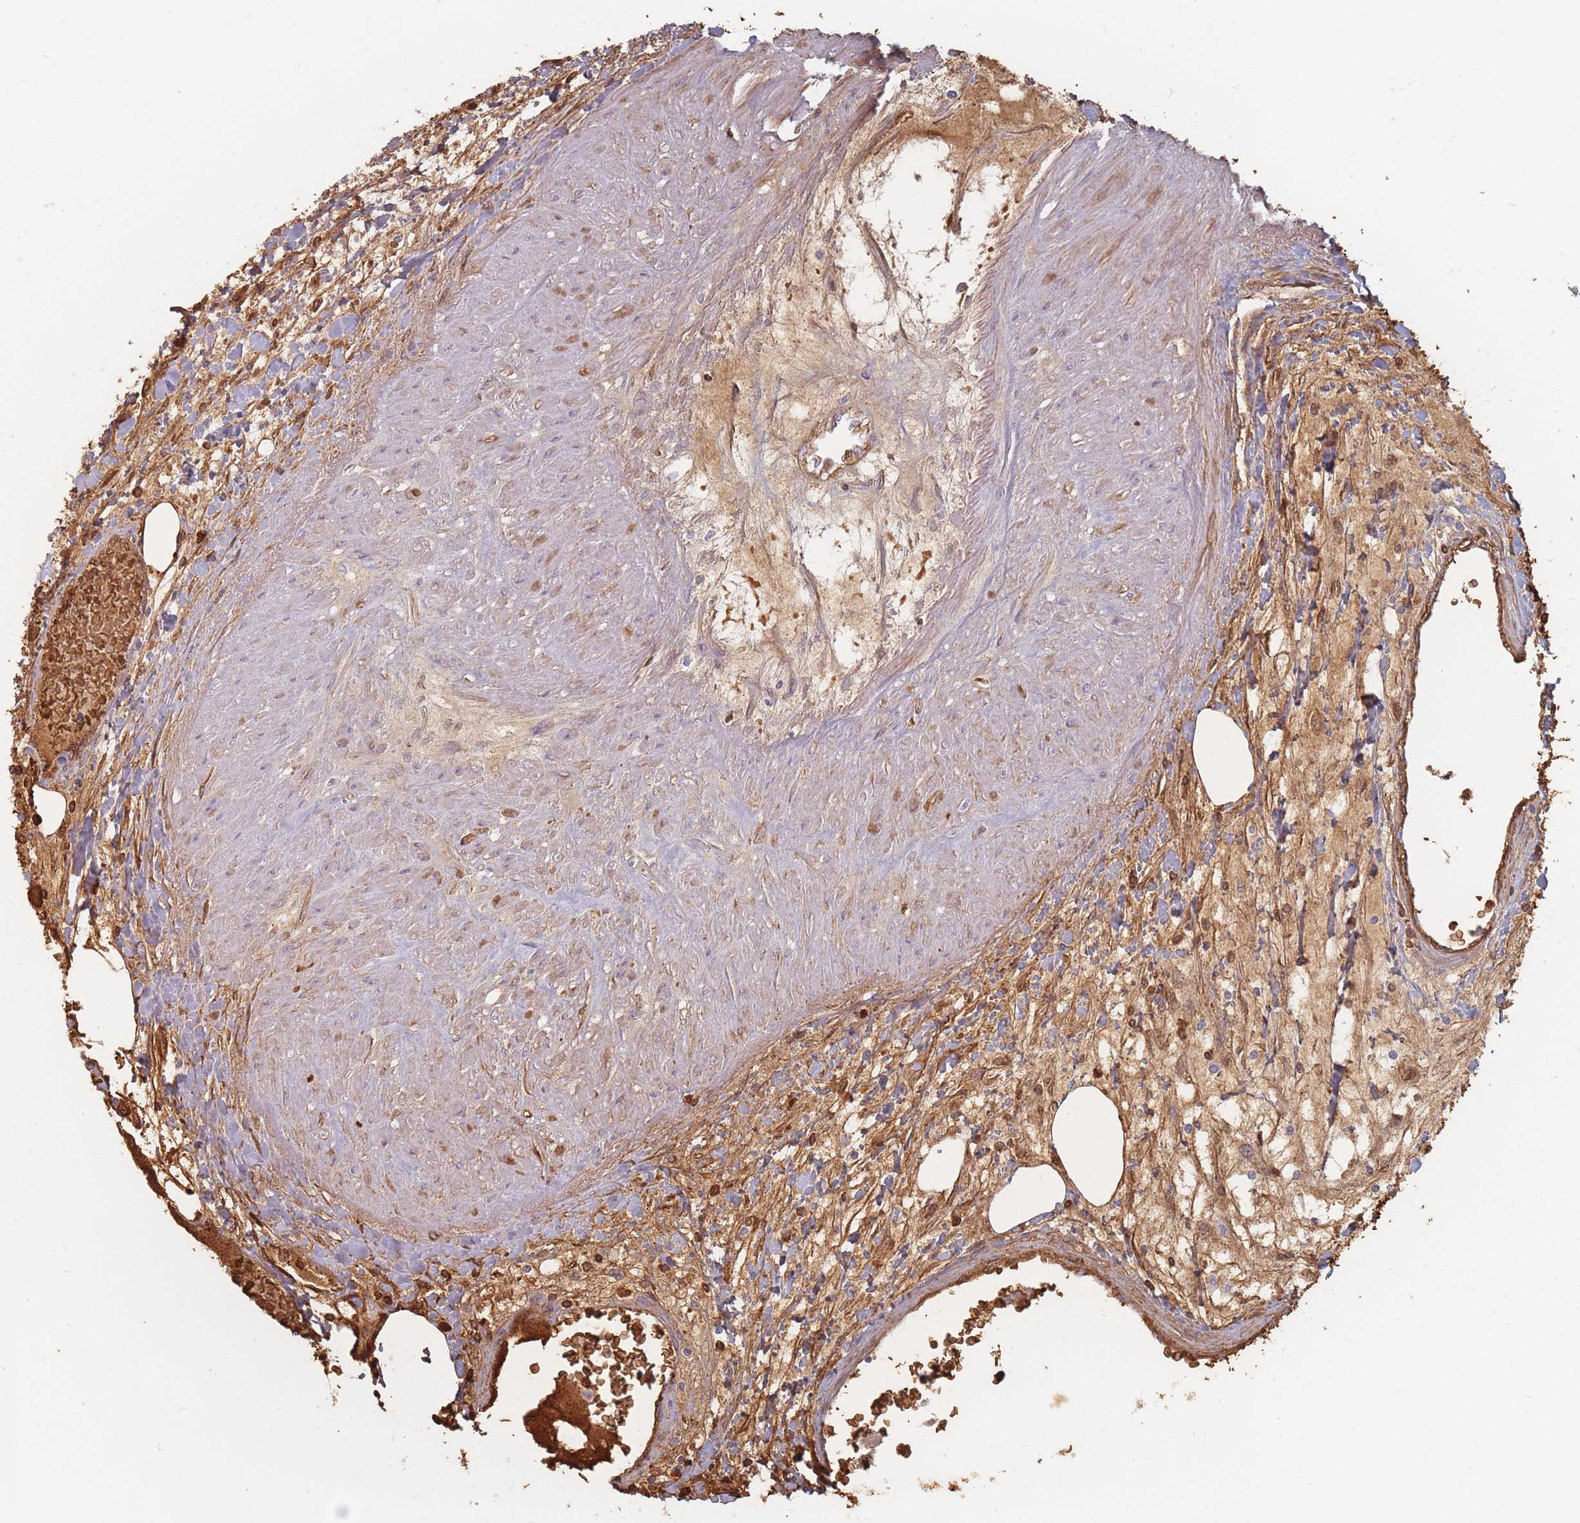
{"staining": {"intensity": "moderate", "quantity": "25%-75%", "location": "cytoplasmic/membranous"}, "tissue": "renal cancer", "cell_type": "Tumor cells", "image_type": "cancer", "snomed": [{"axis": "morphology", "description": "Adenocarcinoma, NOS"}, {"axis": "topography", "description": "Kidney"}], "caption": "Immunohistochemical staining of renal cancer shows moderate cytoplasmic/membranous protein staining in about 25%-75% of tumor cells.", "gene": "SLC2A6", "patient": {"sex": "male", "age": 80}}